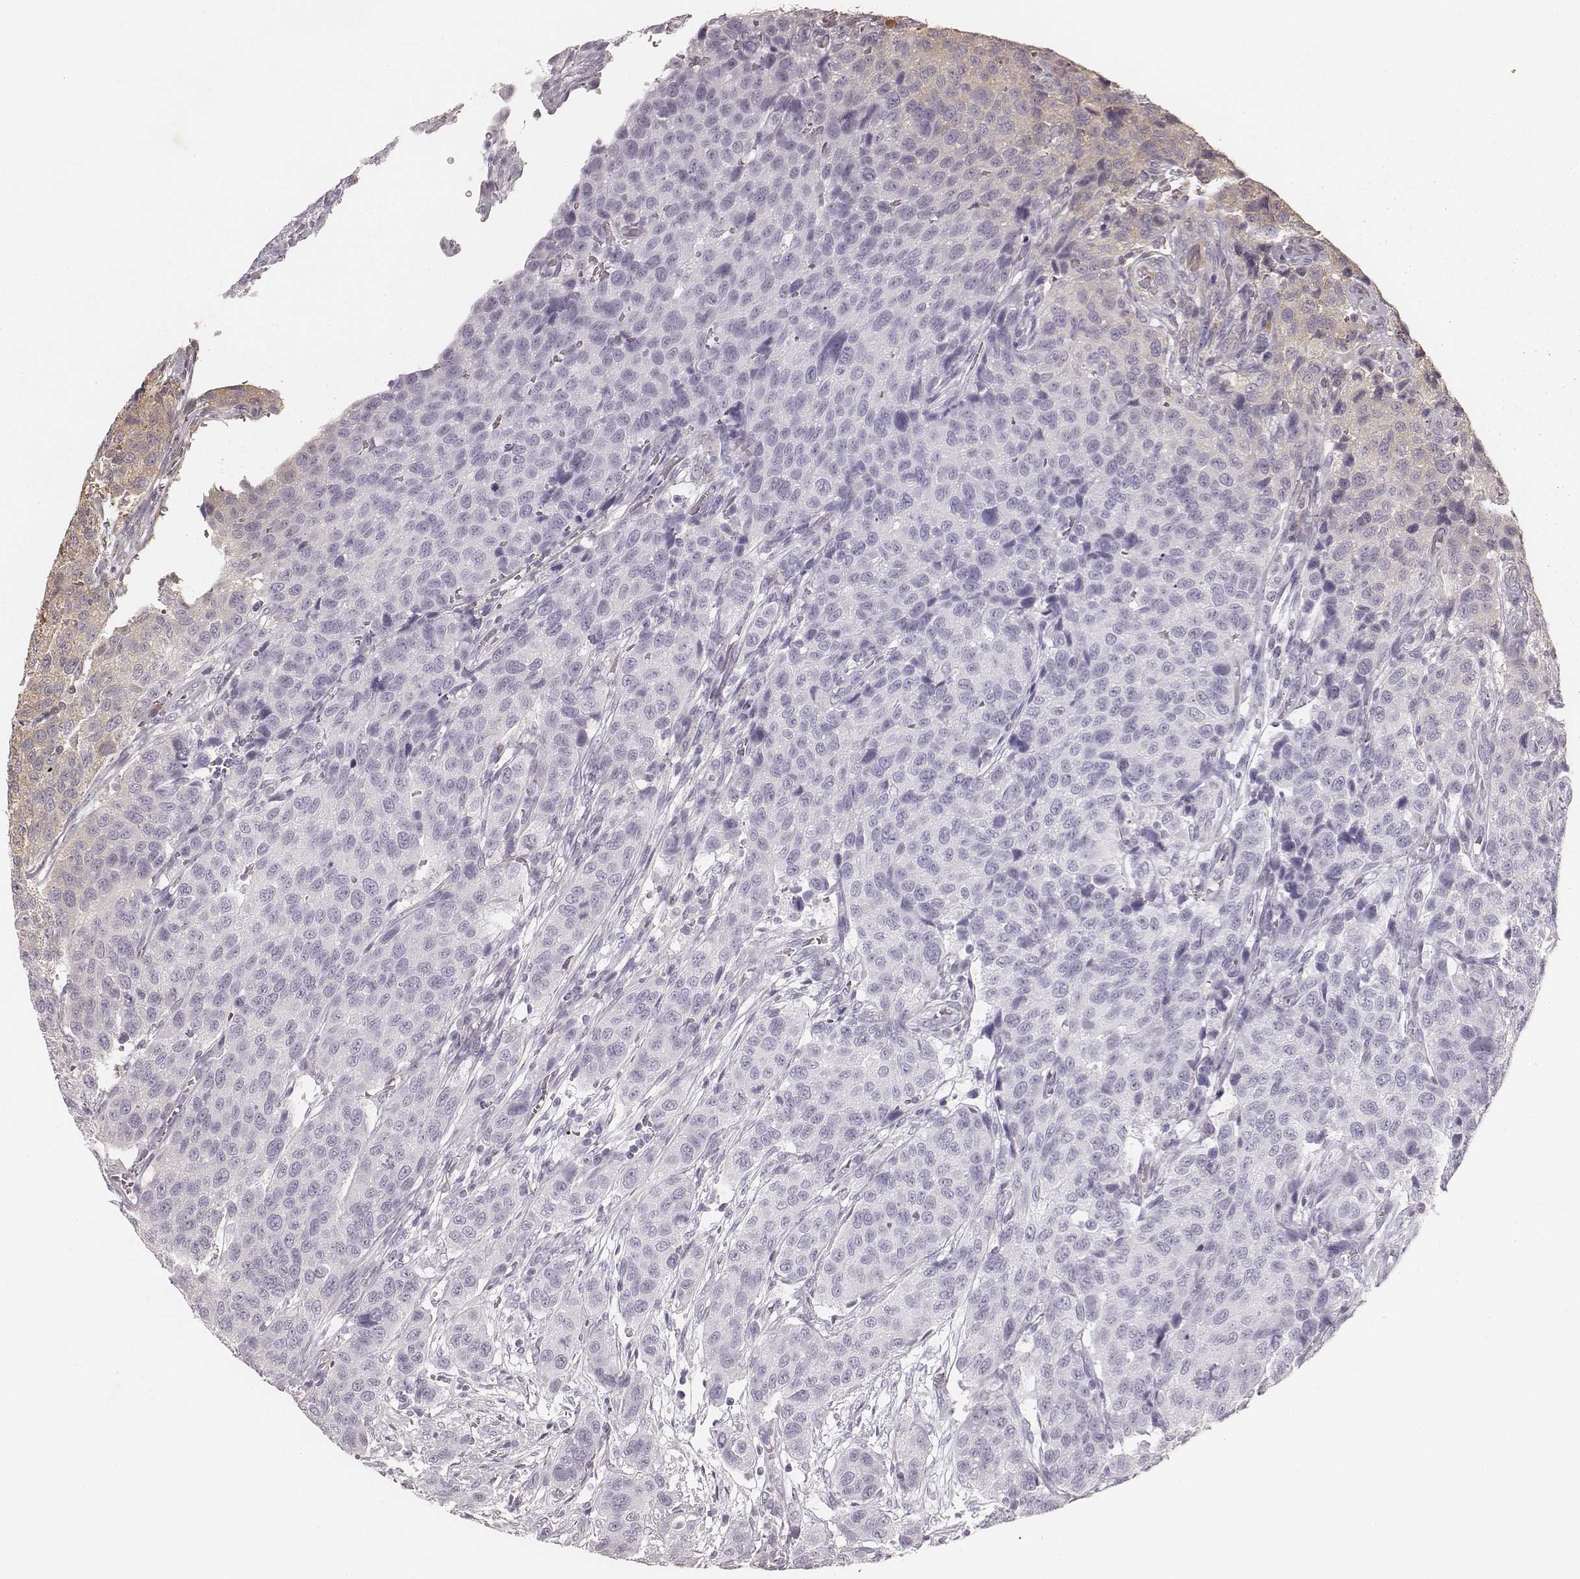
{"staining": {"intensity": "weak", "quantity": "25%-75%", "location": "cytoplasmic/membranous"}, "tissue": "urothelial cancer", "cell_type": "Tumor cells", "image_type": "cancer", "snomed": [{"axis": "morphology", "description": "Urothelial carcinoma, High grade"}, {"axis": "topography", "description": "Urinary bladder"}], "caption": "High-grade urothelial carcinoma was stained to show a protein in brown. There is low levels of weak cytoplasmic/membranous positivity in approximately 25%-75% of tumor cells.", "gene": "CARS1", "patient": {"sex": "female", "age": 58}}